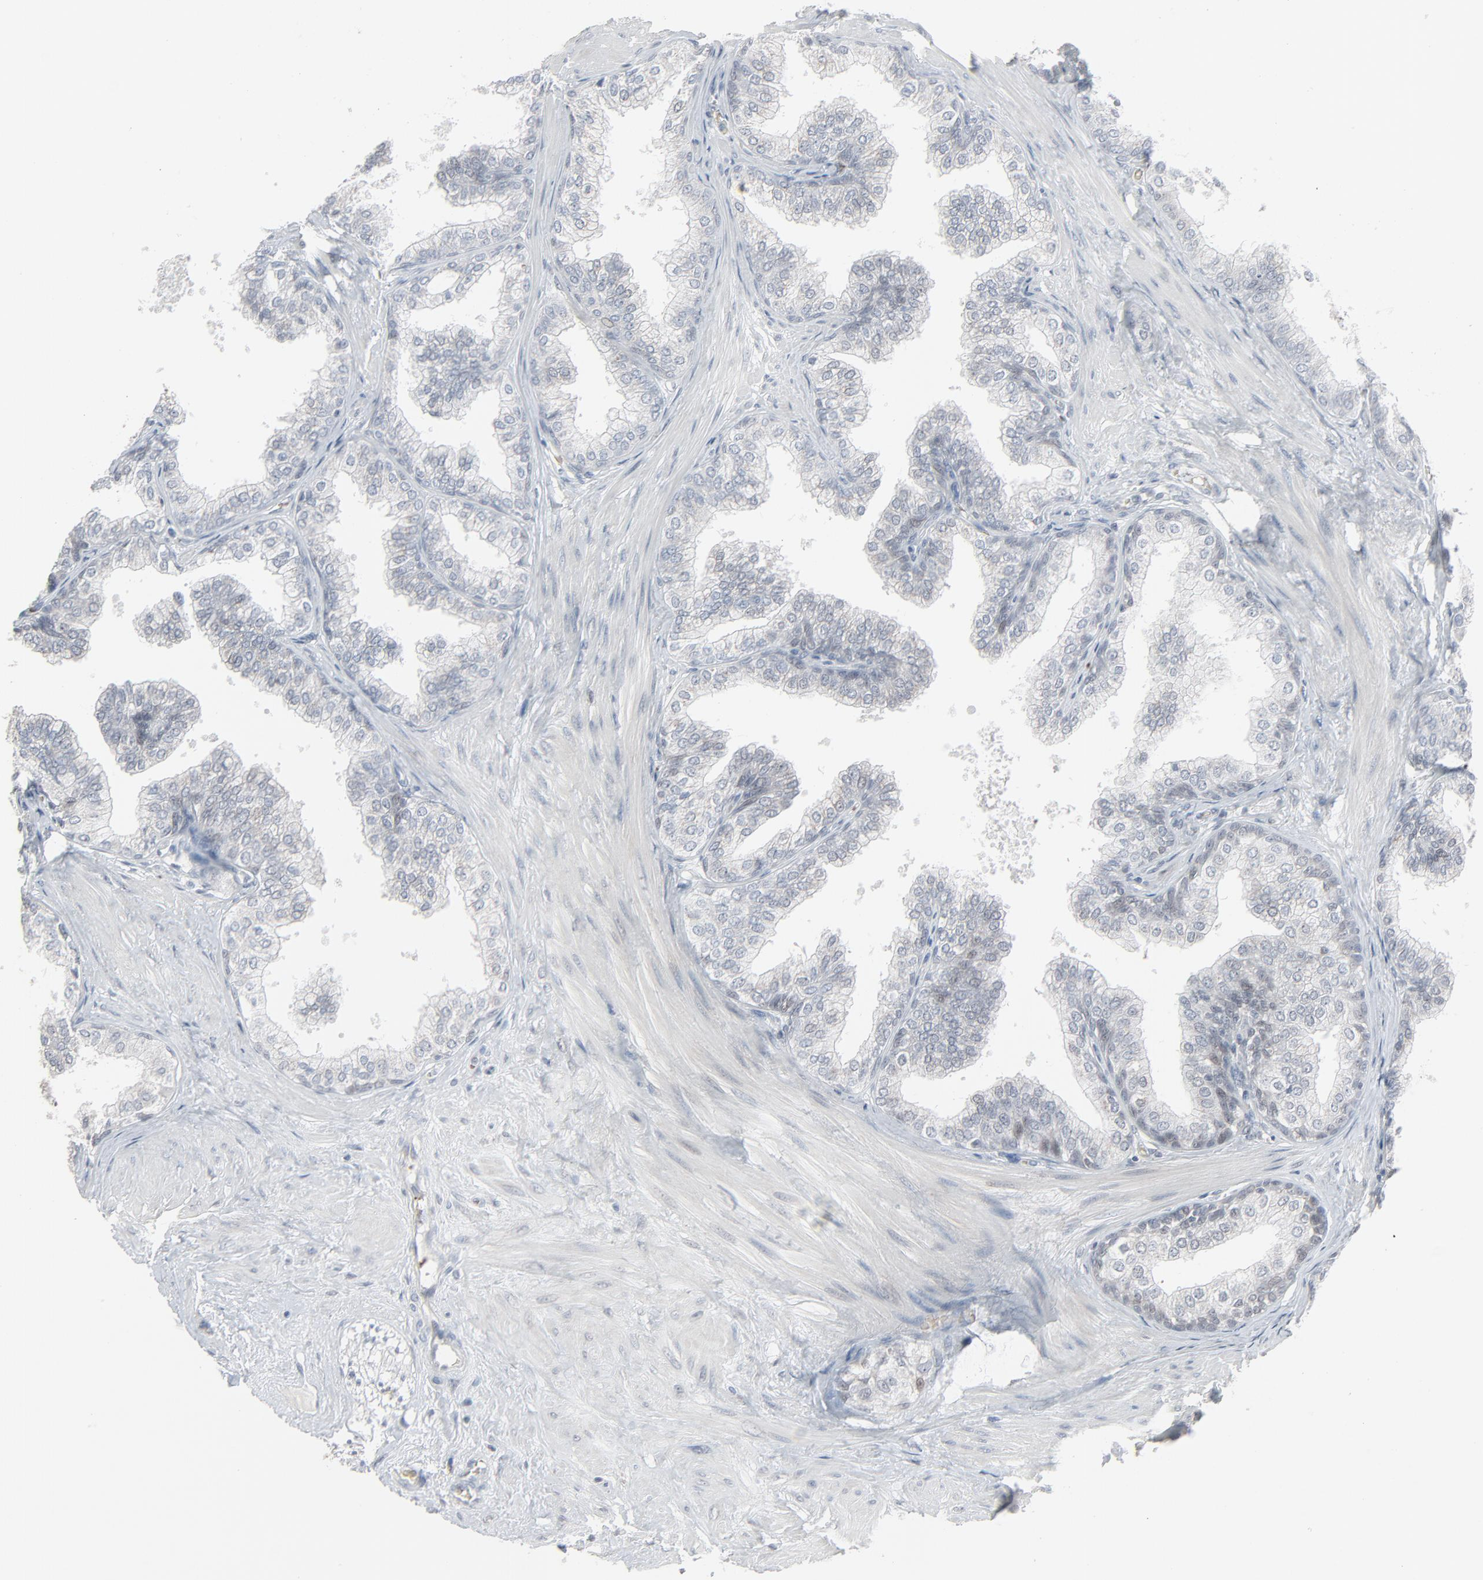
{"staining": {"intensity": "negative", "quantity": "none", "location": "none"}, "tissue": "prostate", "cell_type": "Glandular cells", "image_type": "normal", "snomed": [{"axis": "morphology", "description": "Normal tissue, NOS"}, {"axis": "topography", "description": "Prostate"}], "caption": "Prostate stained for a protein using immunohistochemistry (IHC) displays no positivity glandular cells.", "gene": "SAGE1", "patient": {"sex": "male", "age": 60}}